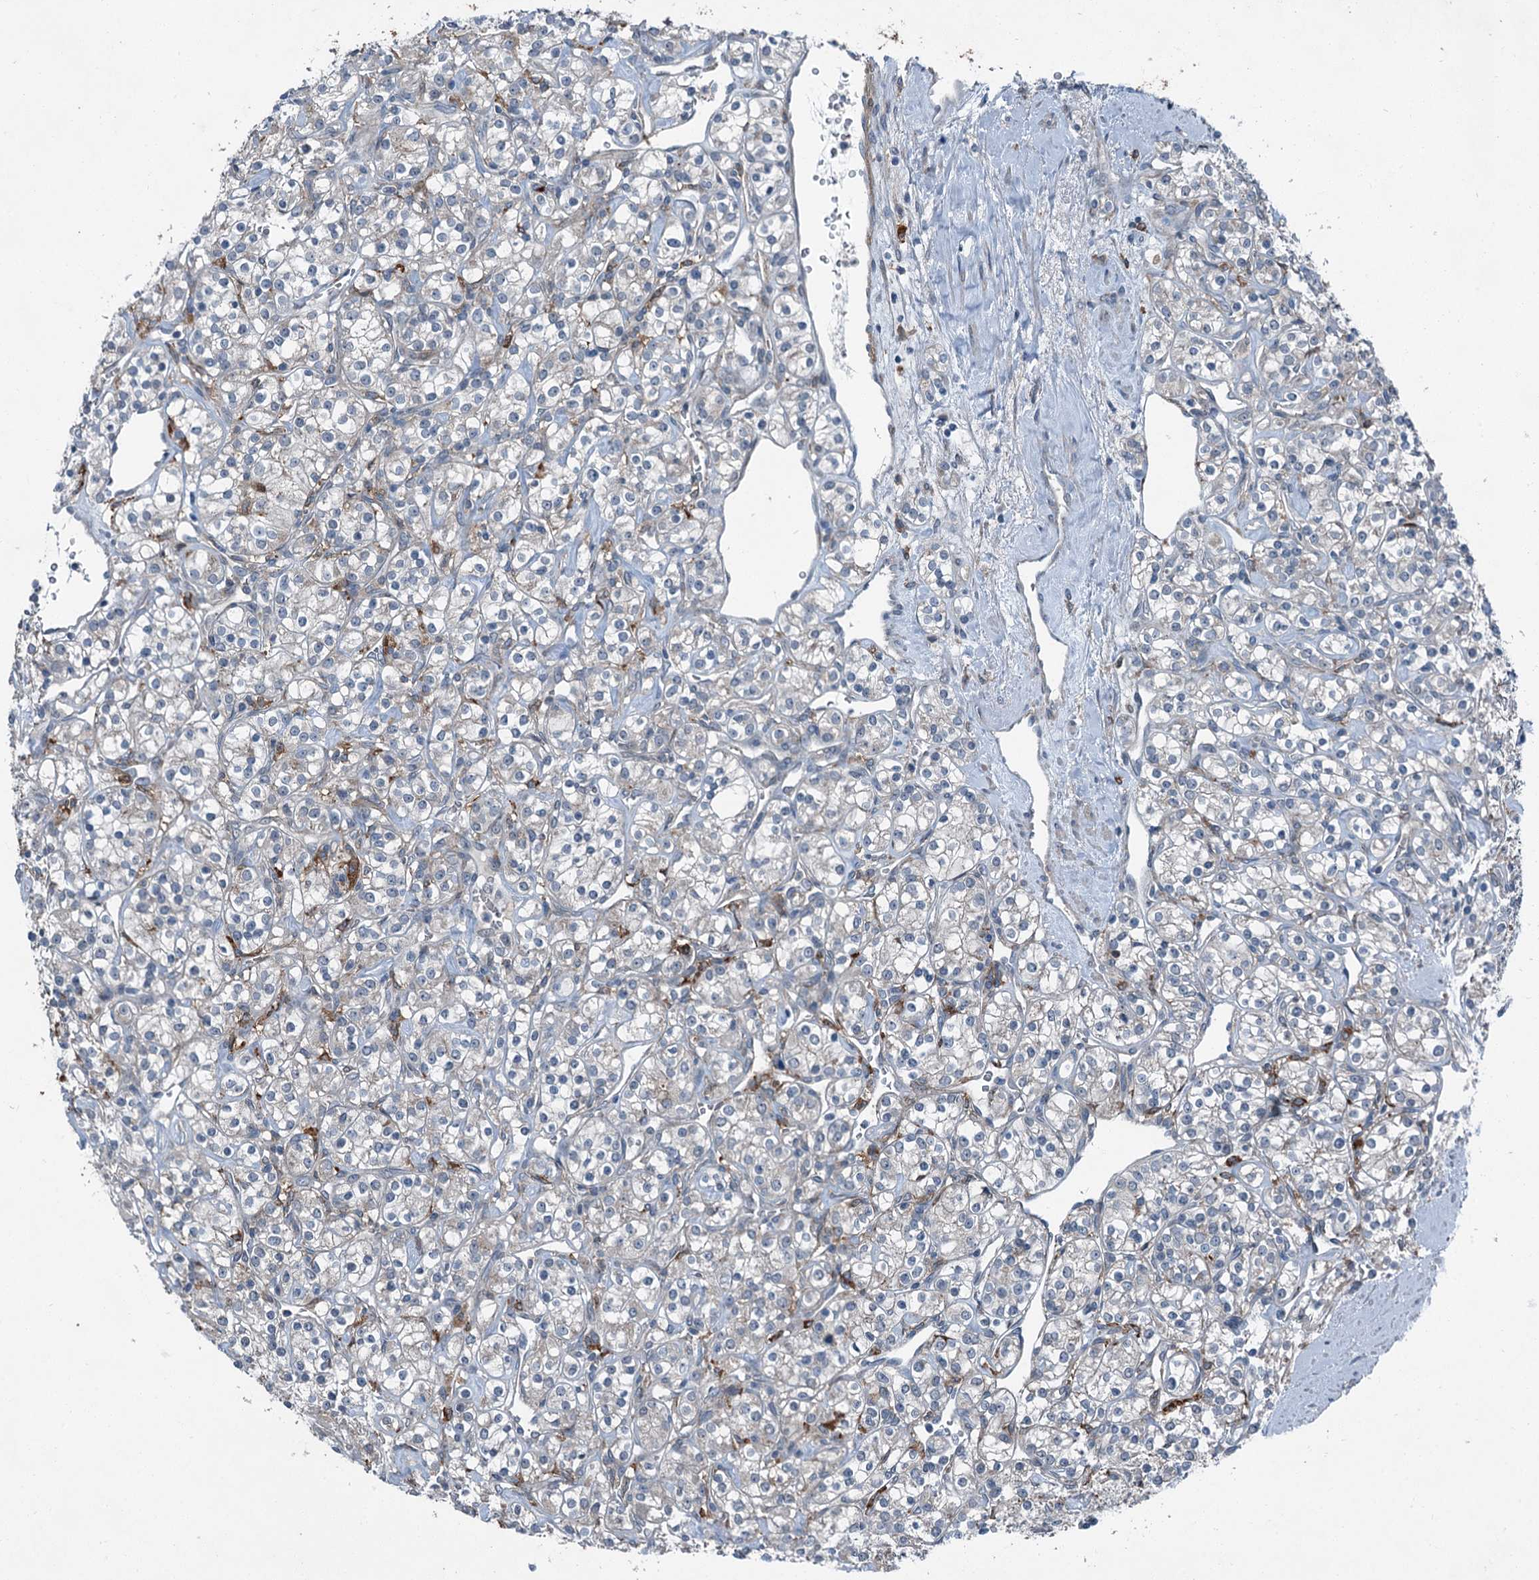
{"staining": {"intensity": "negative", "quantity": "none", "location": "none"}, "tissue": "renal cancer", "cell_type": "Tumor cells", "image_type": "cancer", "snomed": [{"axis": "morphology", "description": "Adenocarcinoma, NOS"}, {"axis": "topography", "description": "Kidney"}], "caption": "A micrograph of human renal cancer (adenocarcinoma) is negative for staining in tumor cells.", "gene": "AXL", "patient": {"sex": "male", "age": 77}}